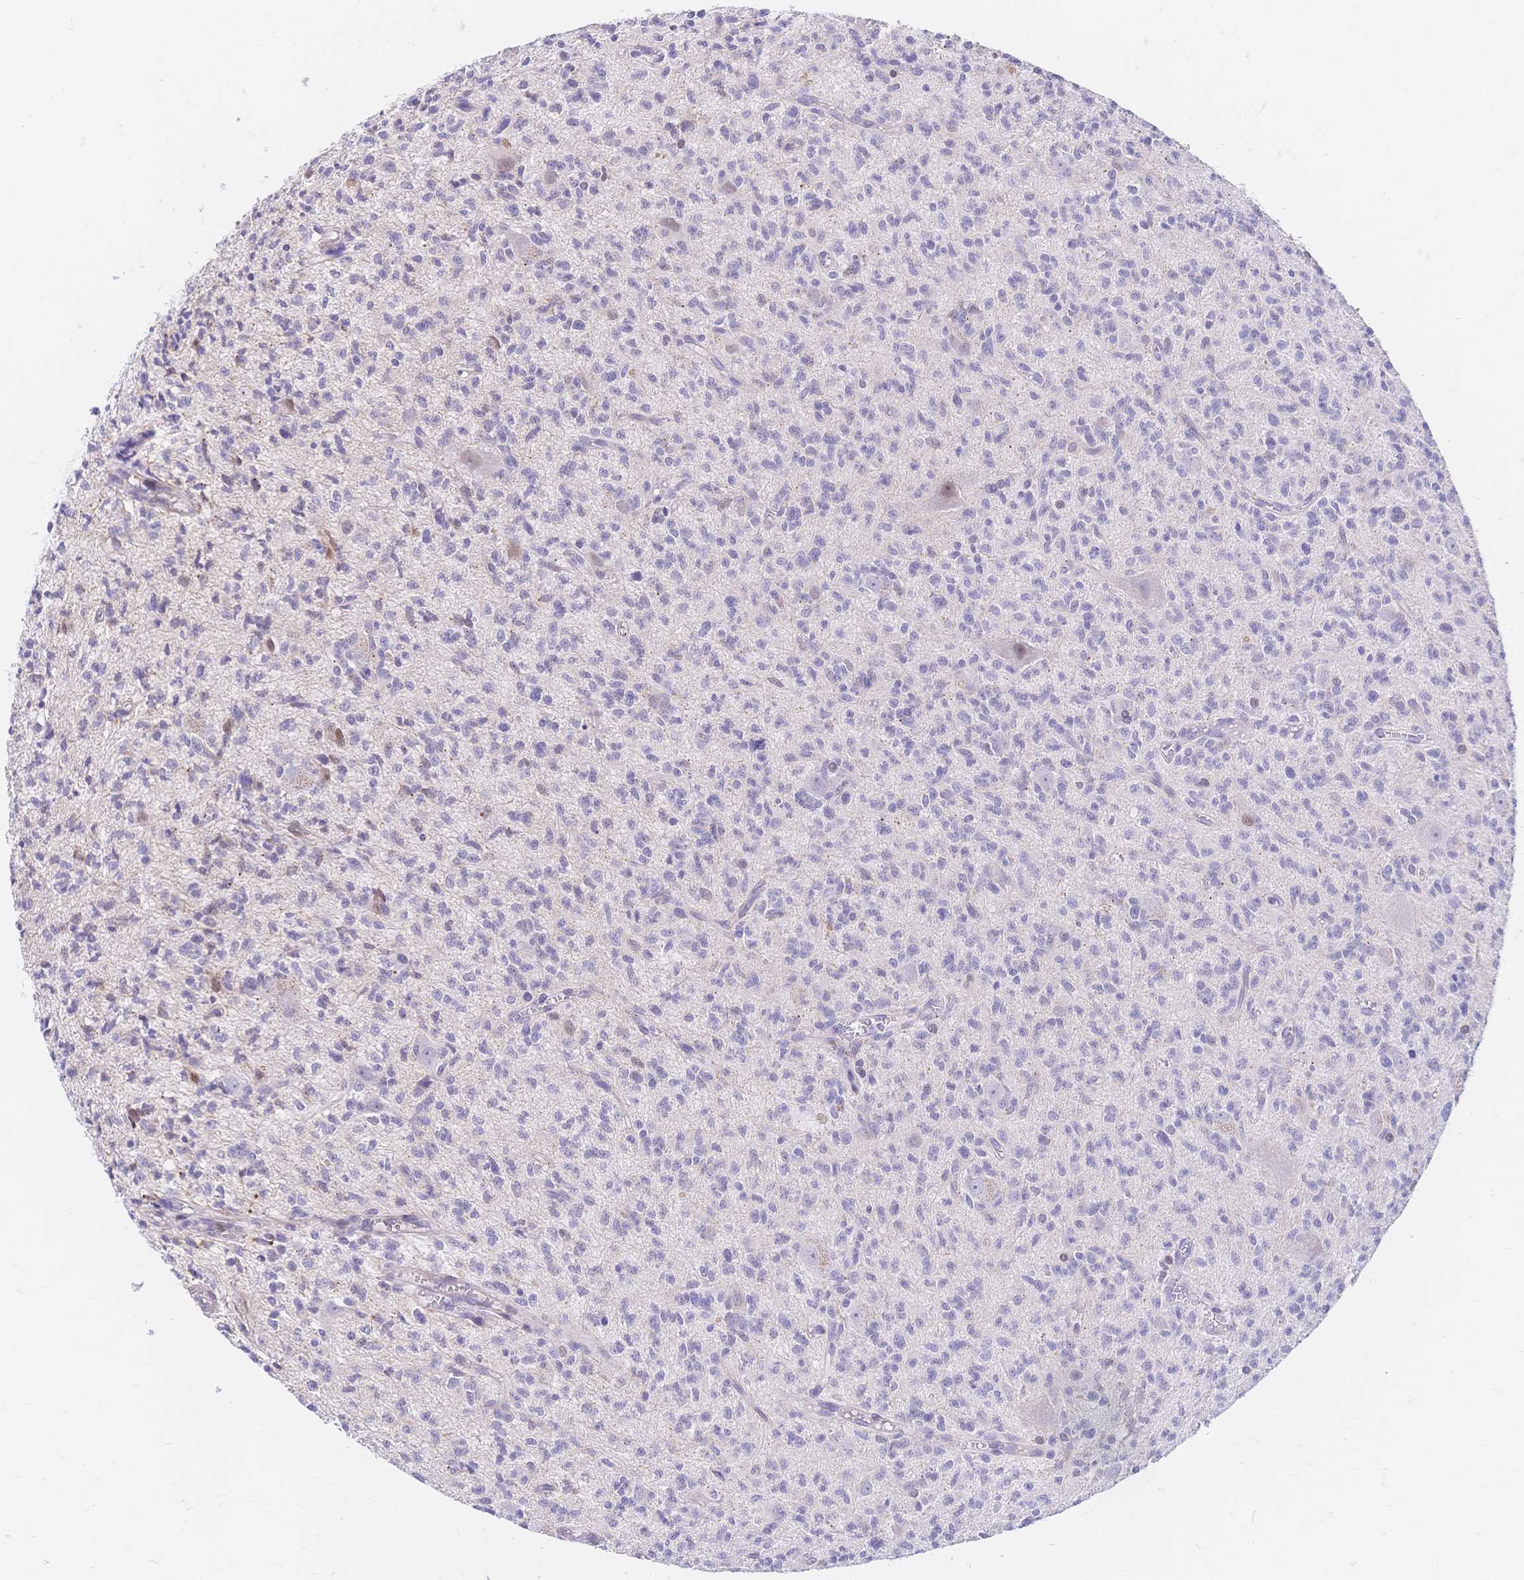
{"staining": {"intensity": "negative", "quantity": "none", "location": "none"}, "tissue": "glioma", "cell_type": "Tumor cells", "image_type": "cancer", "snomed": [{"axis": "morphology", "description": "Glioma, malignant, Low grade"}, {"axis": "topography", "description": "Brain"}], "caption": "An image of malignant low-grade glioma stained for a protein exhibits no brown staining in tumor cells.", "gene": "CLEC18B", "patient": {"sex": "male", "age": 64}}